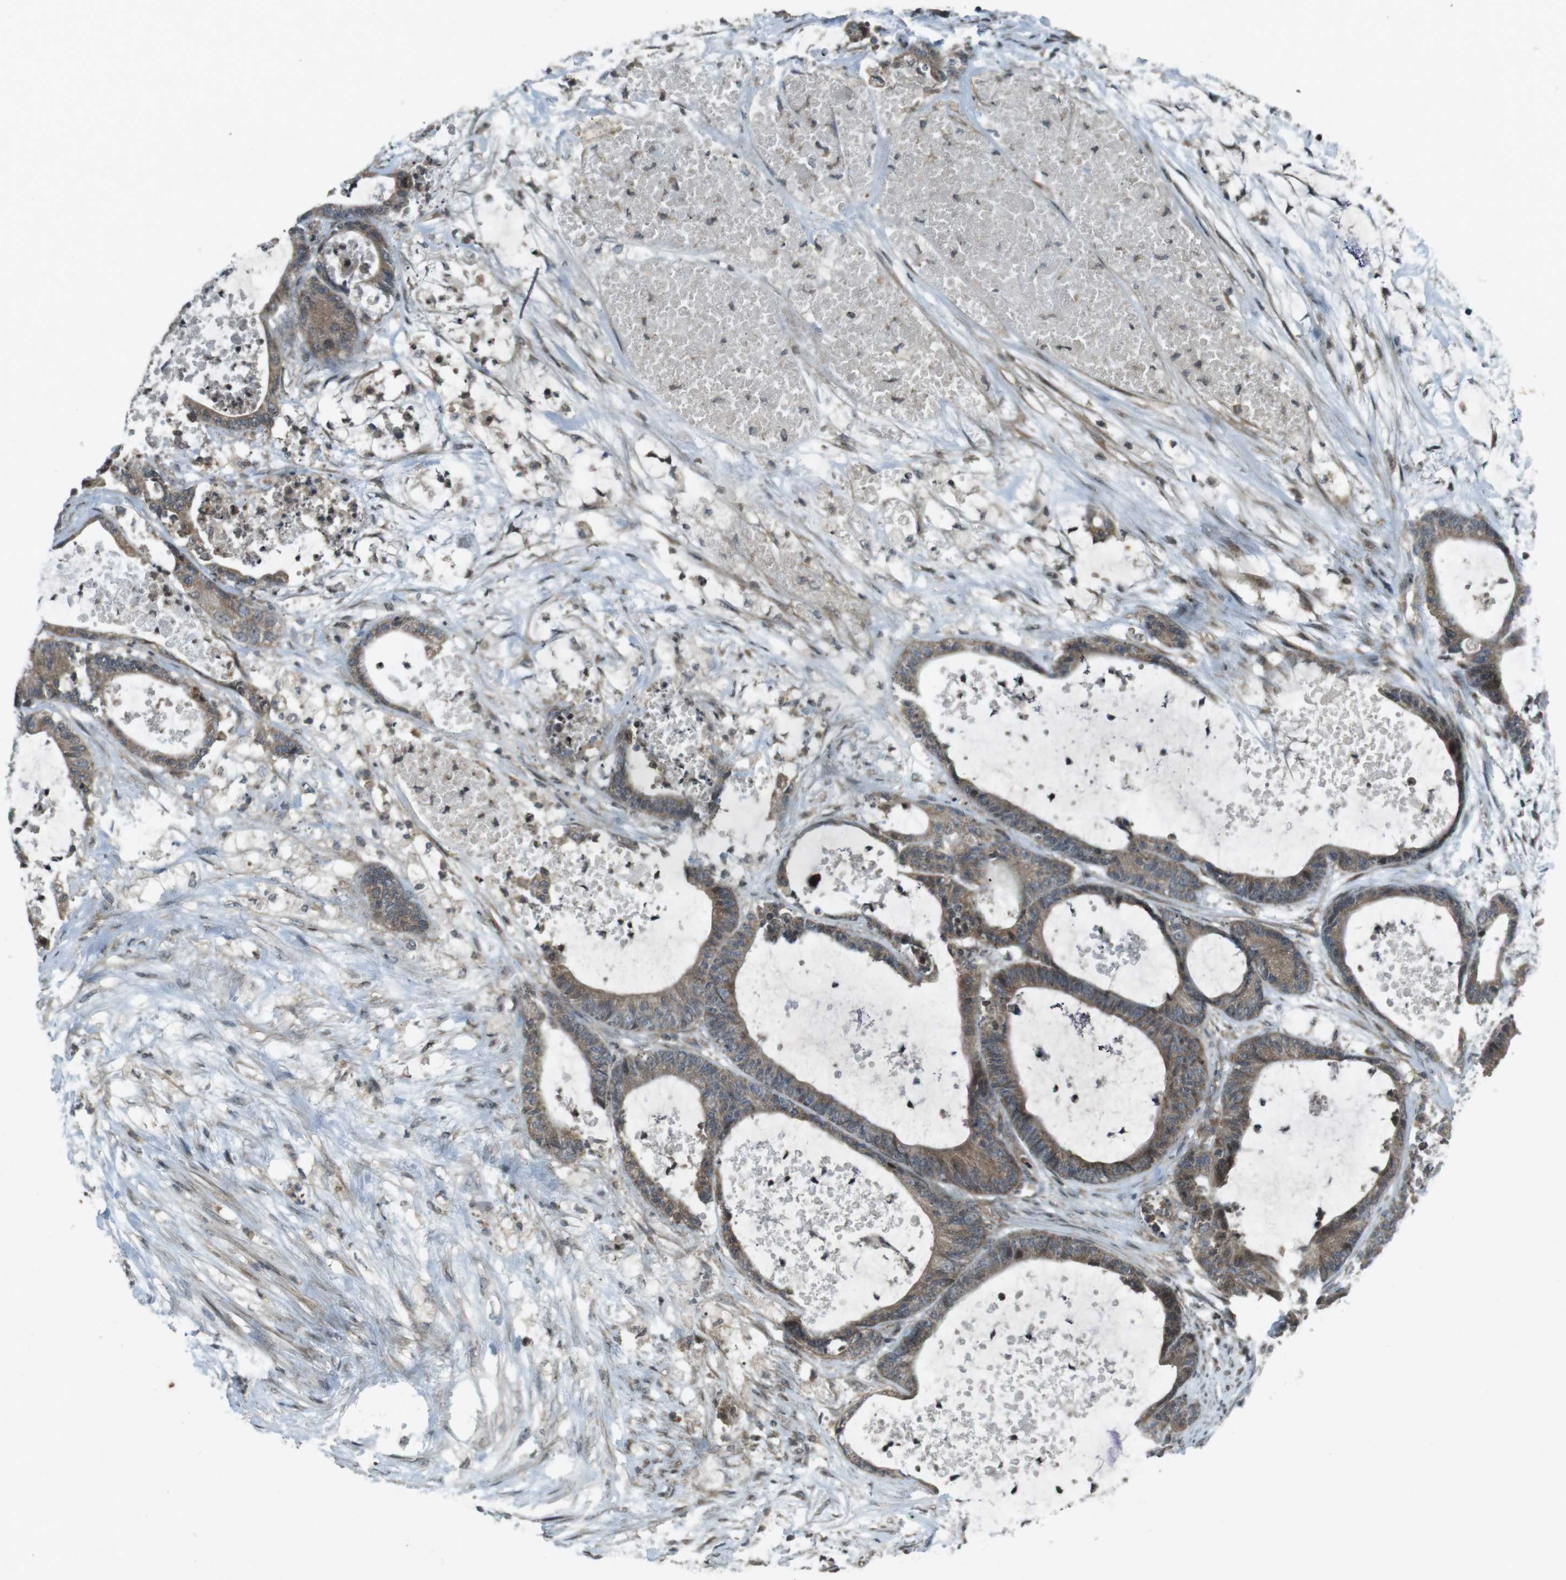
{"staining": {"intensity": "moderate", "quantity": ">75%", "location": "cytoplasmic/membranous"}, "tissue": "colorectal cancer", "cell_type": "Tumor cells", "image_type": "cancer", "snomed": [{"axis": "morphology", "description": "Adenocarcinoma, NOS"}, {"axis": "topography", "description": "Colon"}], "caption": "Moderate cytoplasmic/membranous expression for a protein is seen in approximately >75% of tumor cells of adenocarcinoma (colorectal) using IHC.", "gene": "ZYX", "patient": {"sex": "female", "age": 84}}